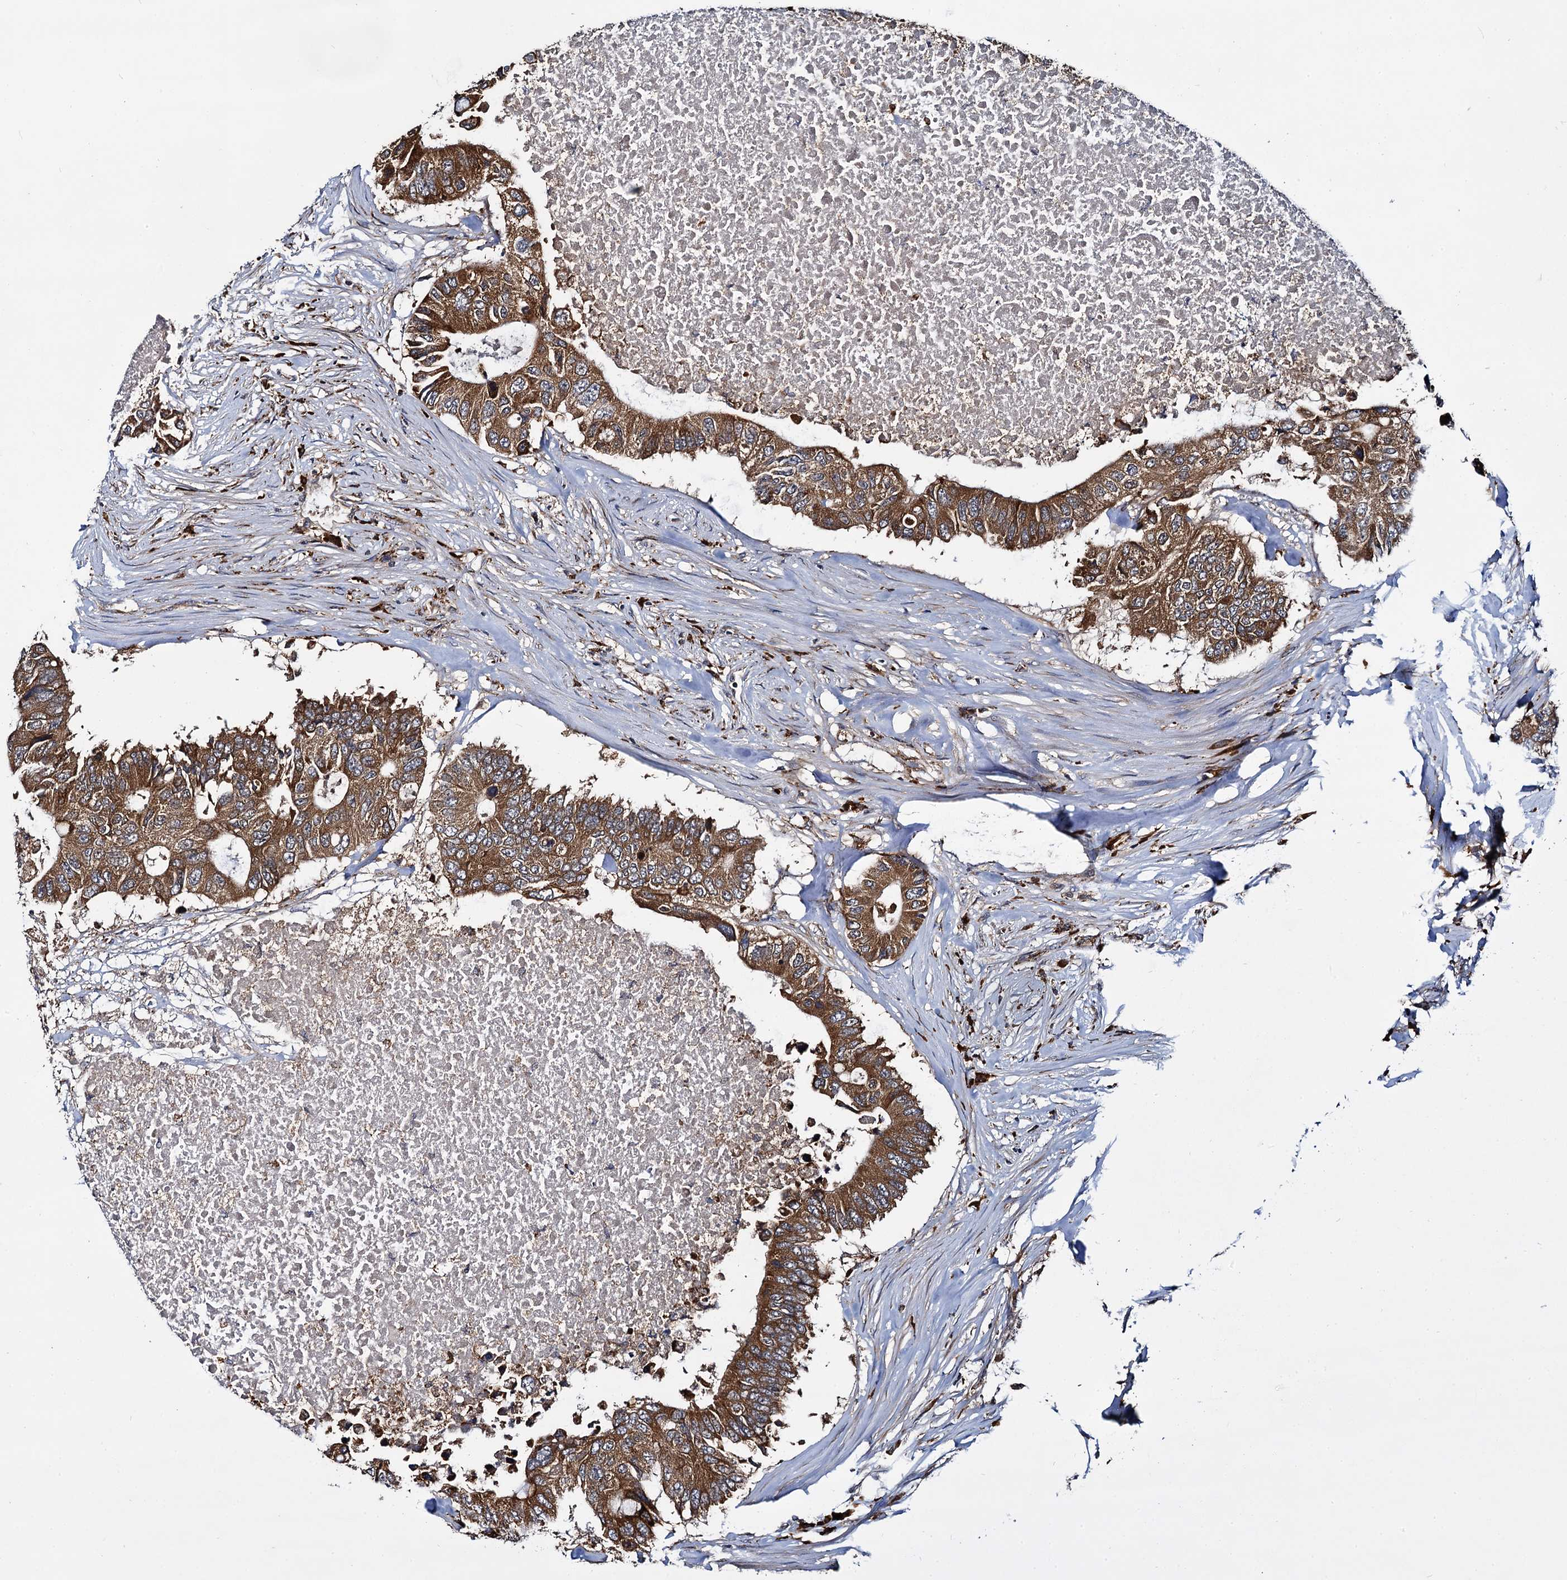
{"staining": {"intensity": "strong", "quantity": ">75%", "location": "cytoplasmic/membranous"}, "tissue": "colorectal cancer", "cell_type": "Tumor cells", "image_type": "cancer", "snomed": [{"axis": "morphology", "description": "Adenocarcinoma, NOS"}, {"axis": "topography", "description": "Colon"}], "caption": "Colorectal cancer stained with a brown dye reveals strong cytoplasmic/membranous positive expression in about >75% of tumor cells.", "gene": "UFM1", "patient": {"sex": "male", "age": 71}}